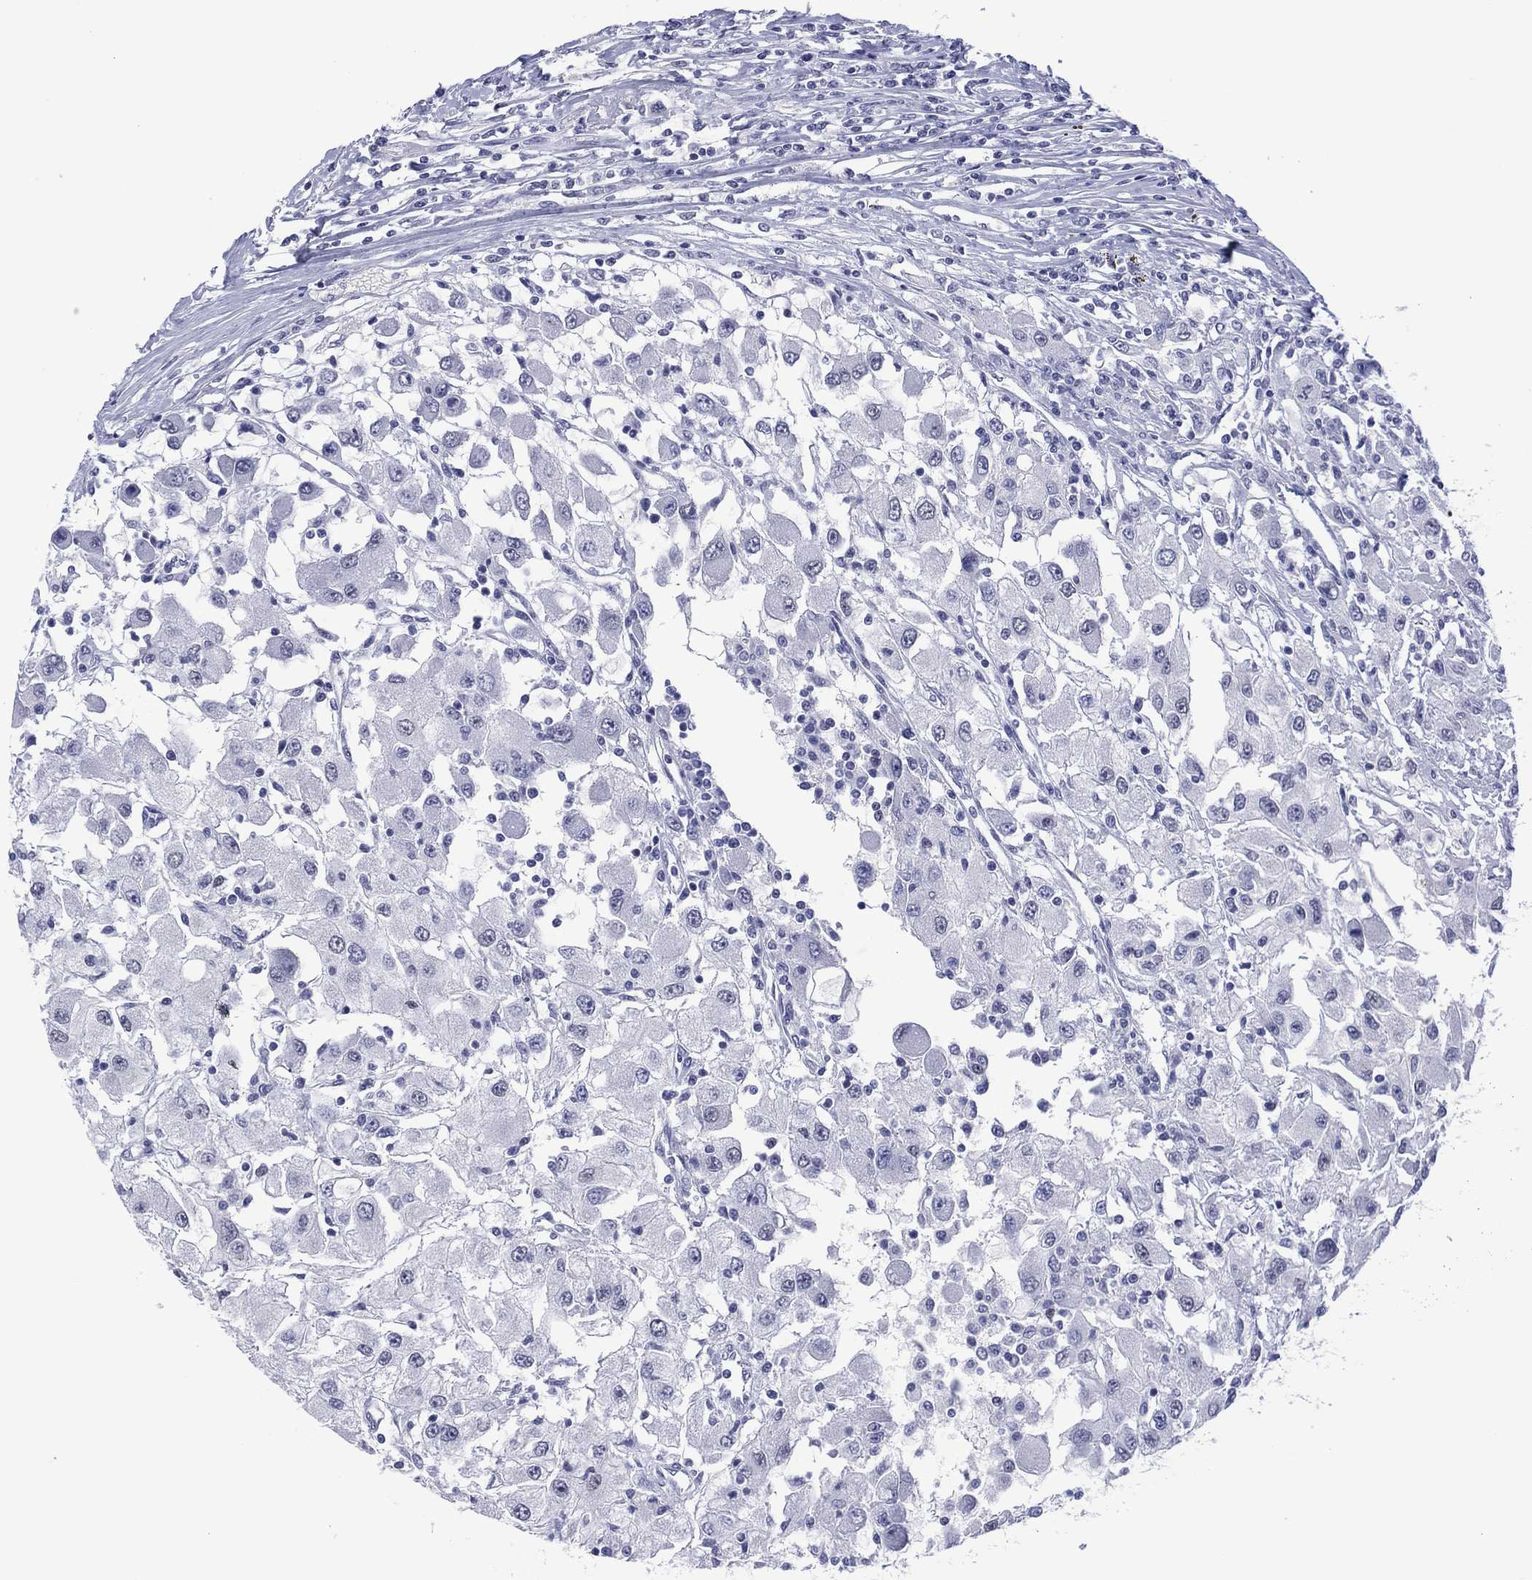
{"staining": {"intensity": "negative", "quantity": "none", "location": "none"}, "tissue": "renal cancer", "cell_type": "Tumor cells", "image_type": "cancer", "snomed": [{"axis": "morphology", "description": "Adenocarcinoma, NOS"}, {"axis": "topography", "description": "Kidney"}], "caption": "Immunohistochemistry micrograph of human adenocarcinoma (renal) stained for a protein (brown), which displays no staining in tumor cells.", "gene": "UTF1", "patient": {"sex": "female", "age": 67}}